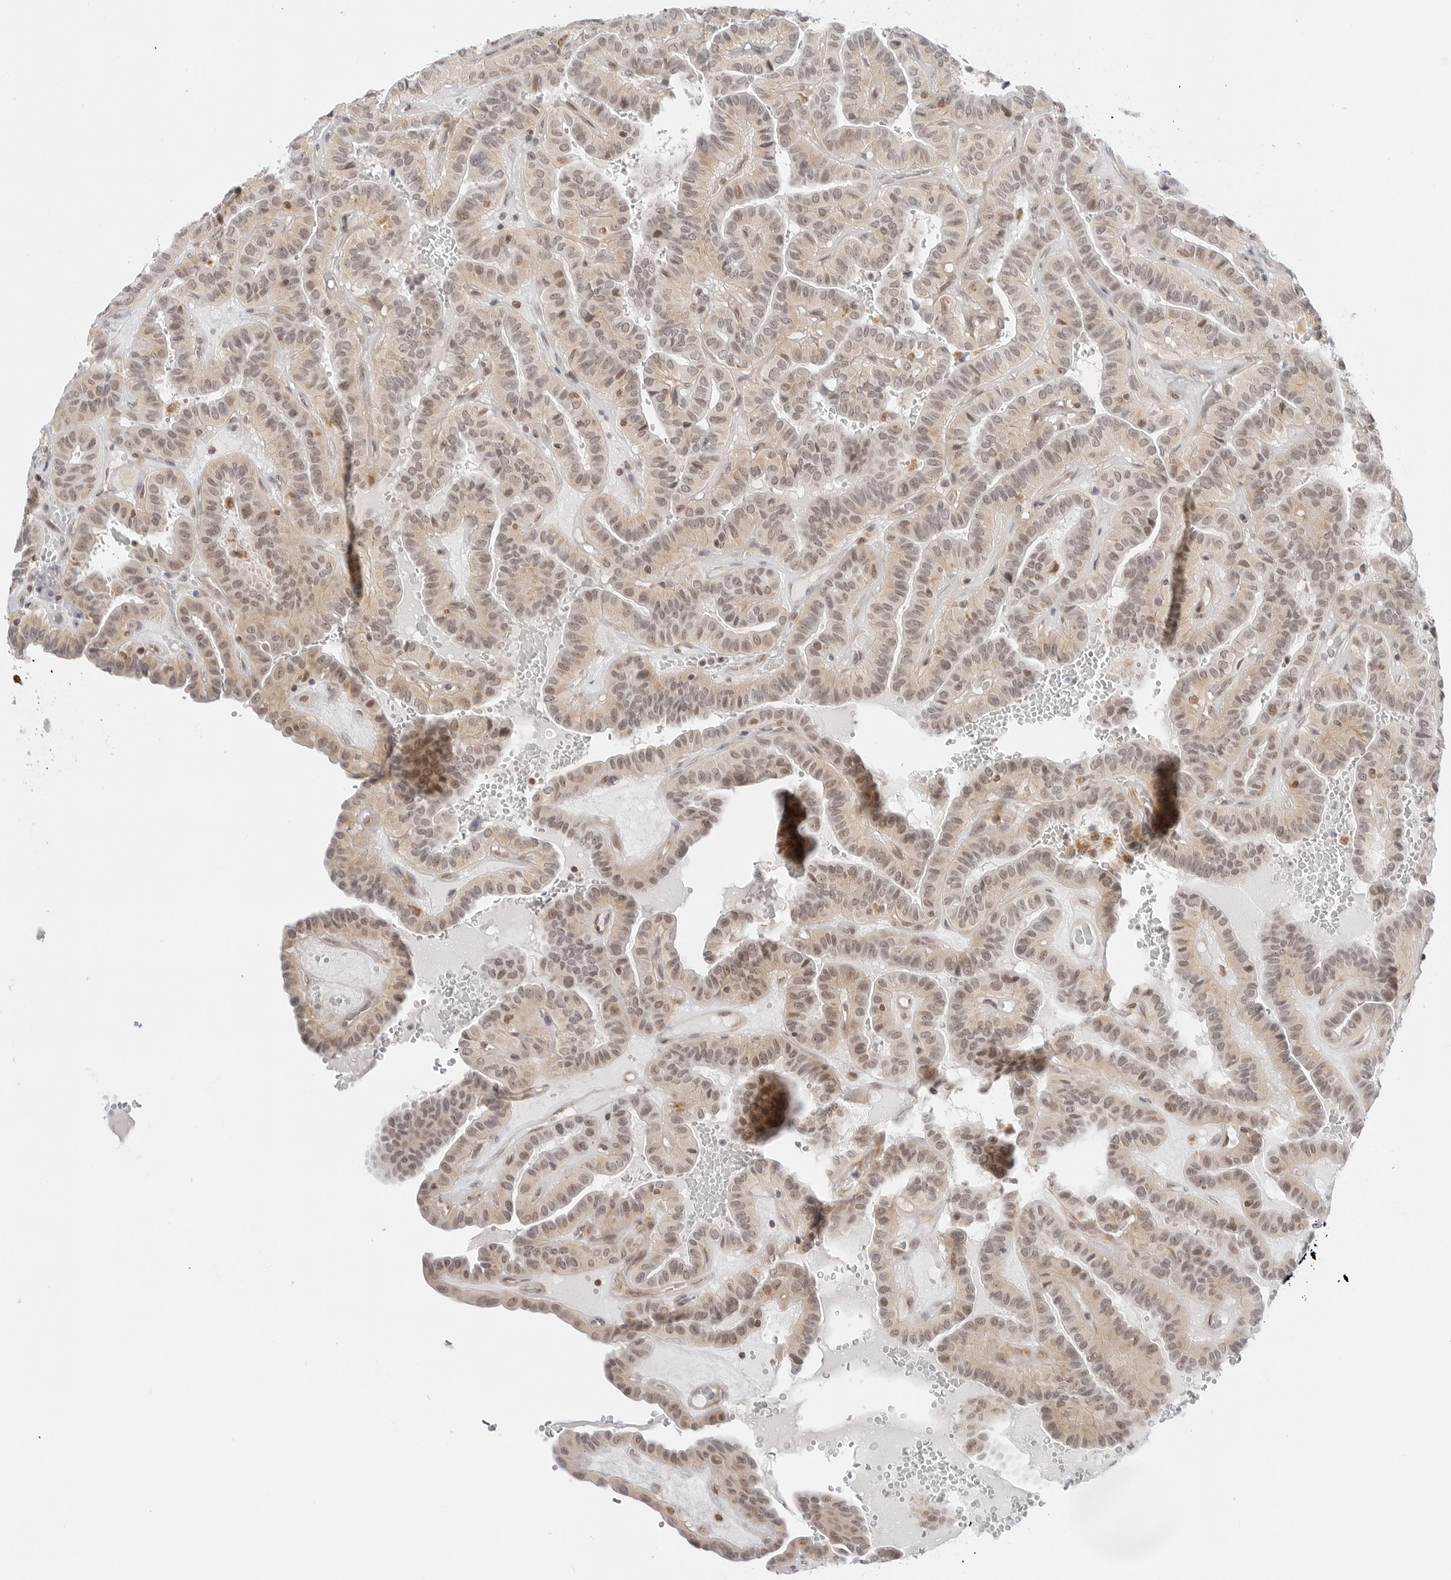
{"staining": {"intensity": "weak", "quantity": ">75%", "location": "cytoplasmic/membranous,nuclear"}, "tissue": "thyroid cancer", "cell_type": "Tumor cells", "image_type": "cancer", "snomed": [{"axis": "morphology", "description": "Papillary adenocarcinoma, NOS"}, {"axis": "topography", "description": "Thyroid gland"}], "caption": "A high-resolution image shows IHC staining of thyroid papillary adenocarcinoma, which reveals weak cytoplasmic/membranous and nuclear staining in approximately >75% of tumor cells. Using DAB (brown) and hematoxylin (blue) stains, captured at high magnification using brightfield microscopy.", "gene": "GORAB", "patient": {"sex": "male", "age": 77}}